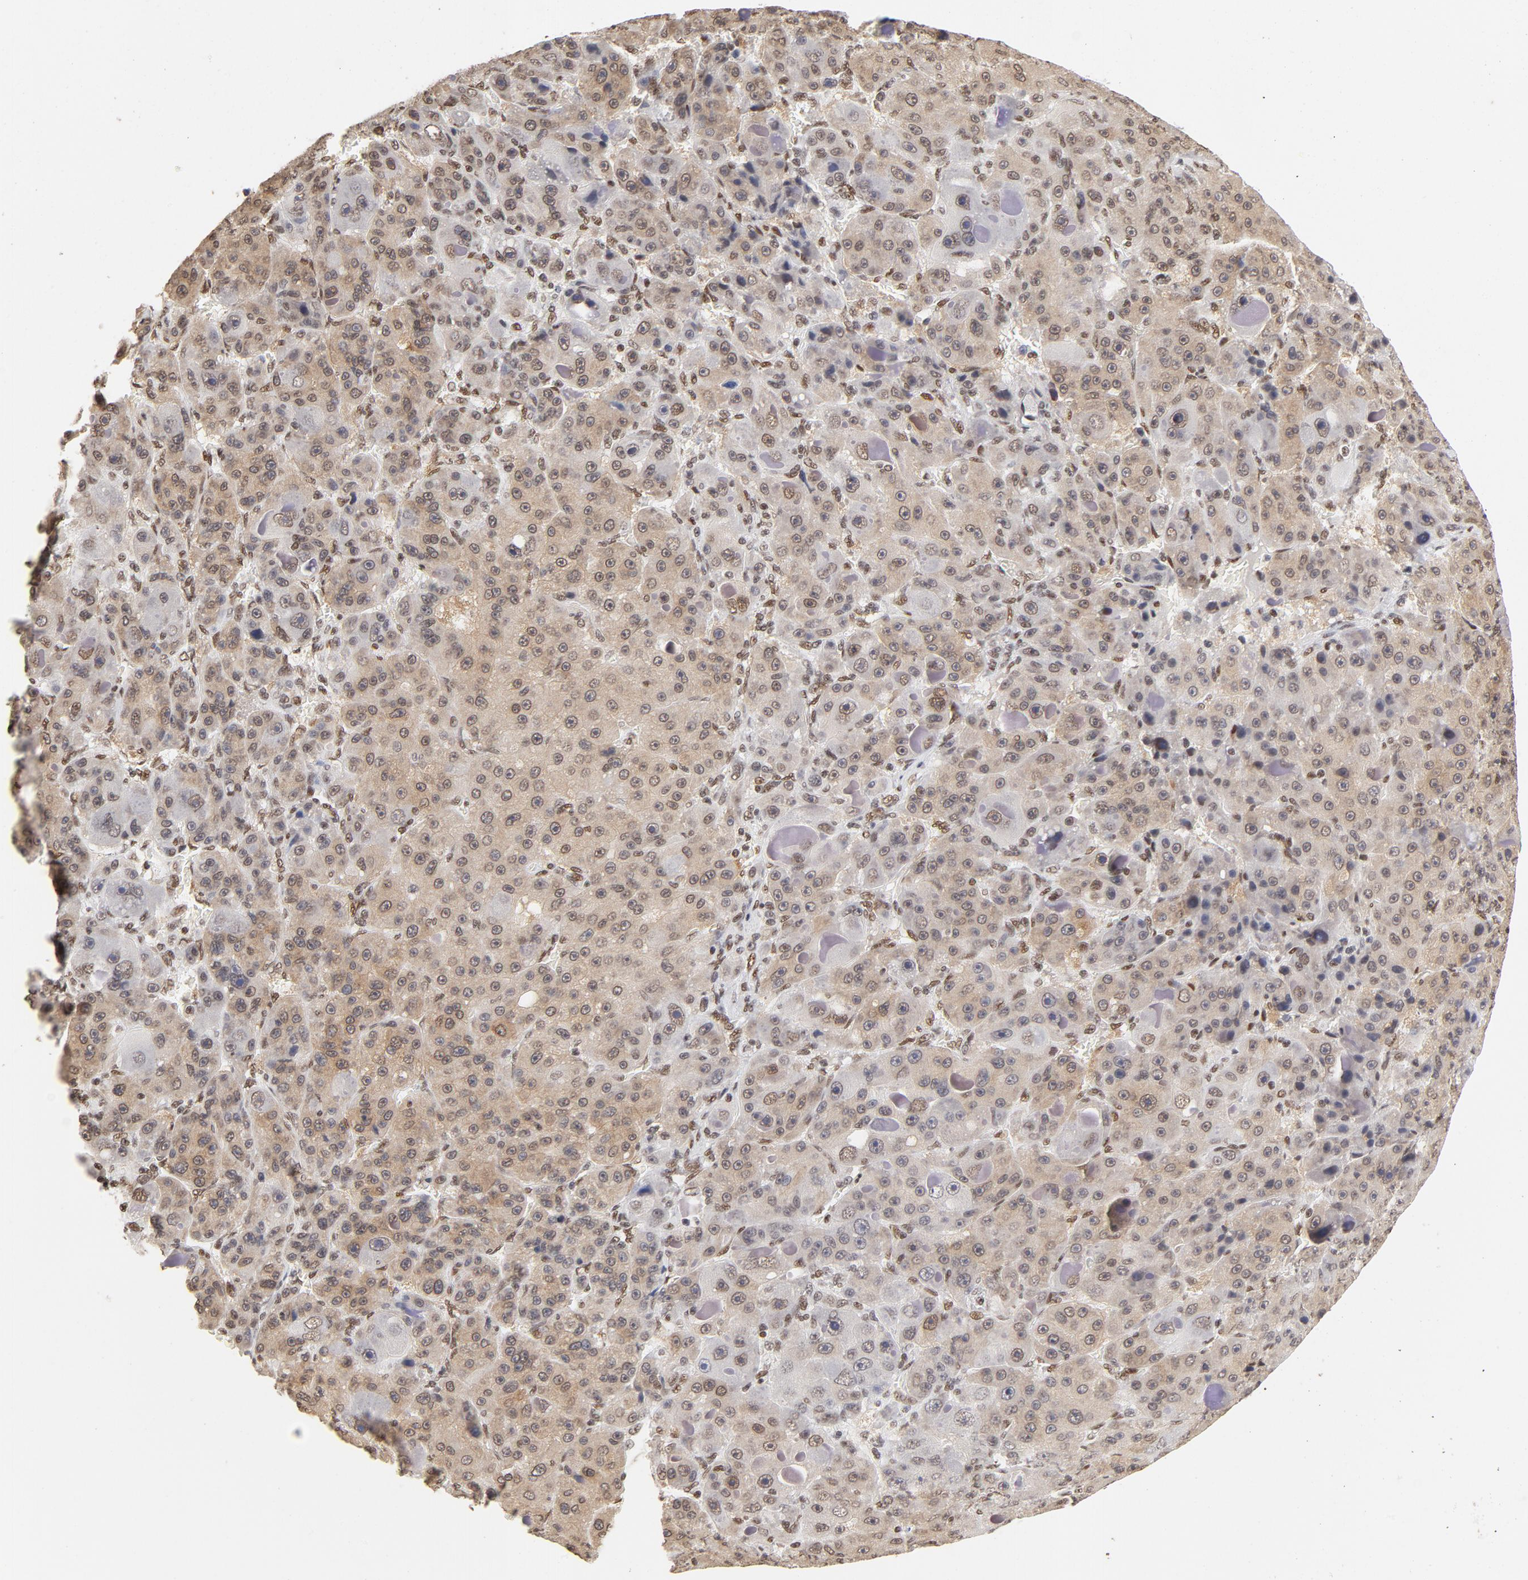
{"staining": {"intensity": "moderate", "quantity": ">75%", "location": "cytoplasmic/membranous,nuclear"}, "tissue": "liver cancer", "cell_type": "Tumor cells", "image_type": "cancer", "snomed": [{"axis": "morphology", "description": "Carcinoma, Hepatocellular, NOS"}, {"axis": "topography", "description": "Liver"}], "caption": "Brown immunohistochemical staining in human liver hepatocellular carcinoma shows moderate cytoplasmic/membranous and nuclear staining in about >75% of tumor cells. (DAB (3,3'-diaminobenzidine) IHC, brown staining for protein, blue staining for nuclei).", "gene": "TP53BP1", "patient": {"sex": "male", "age": 76}}